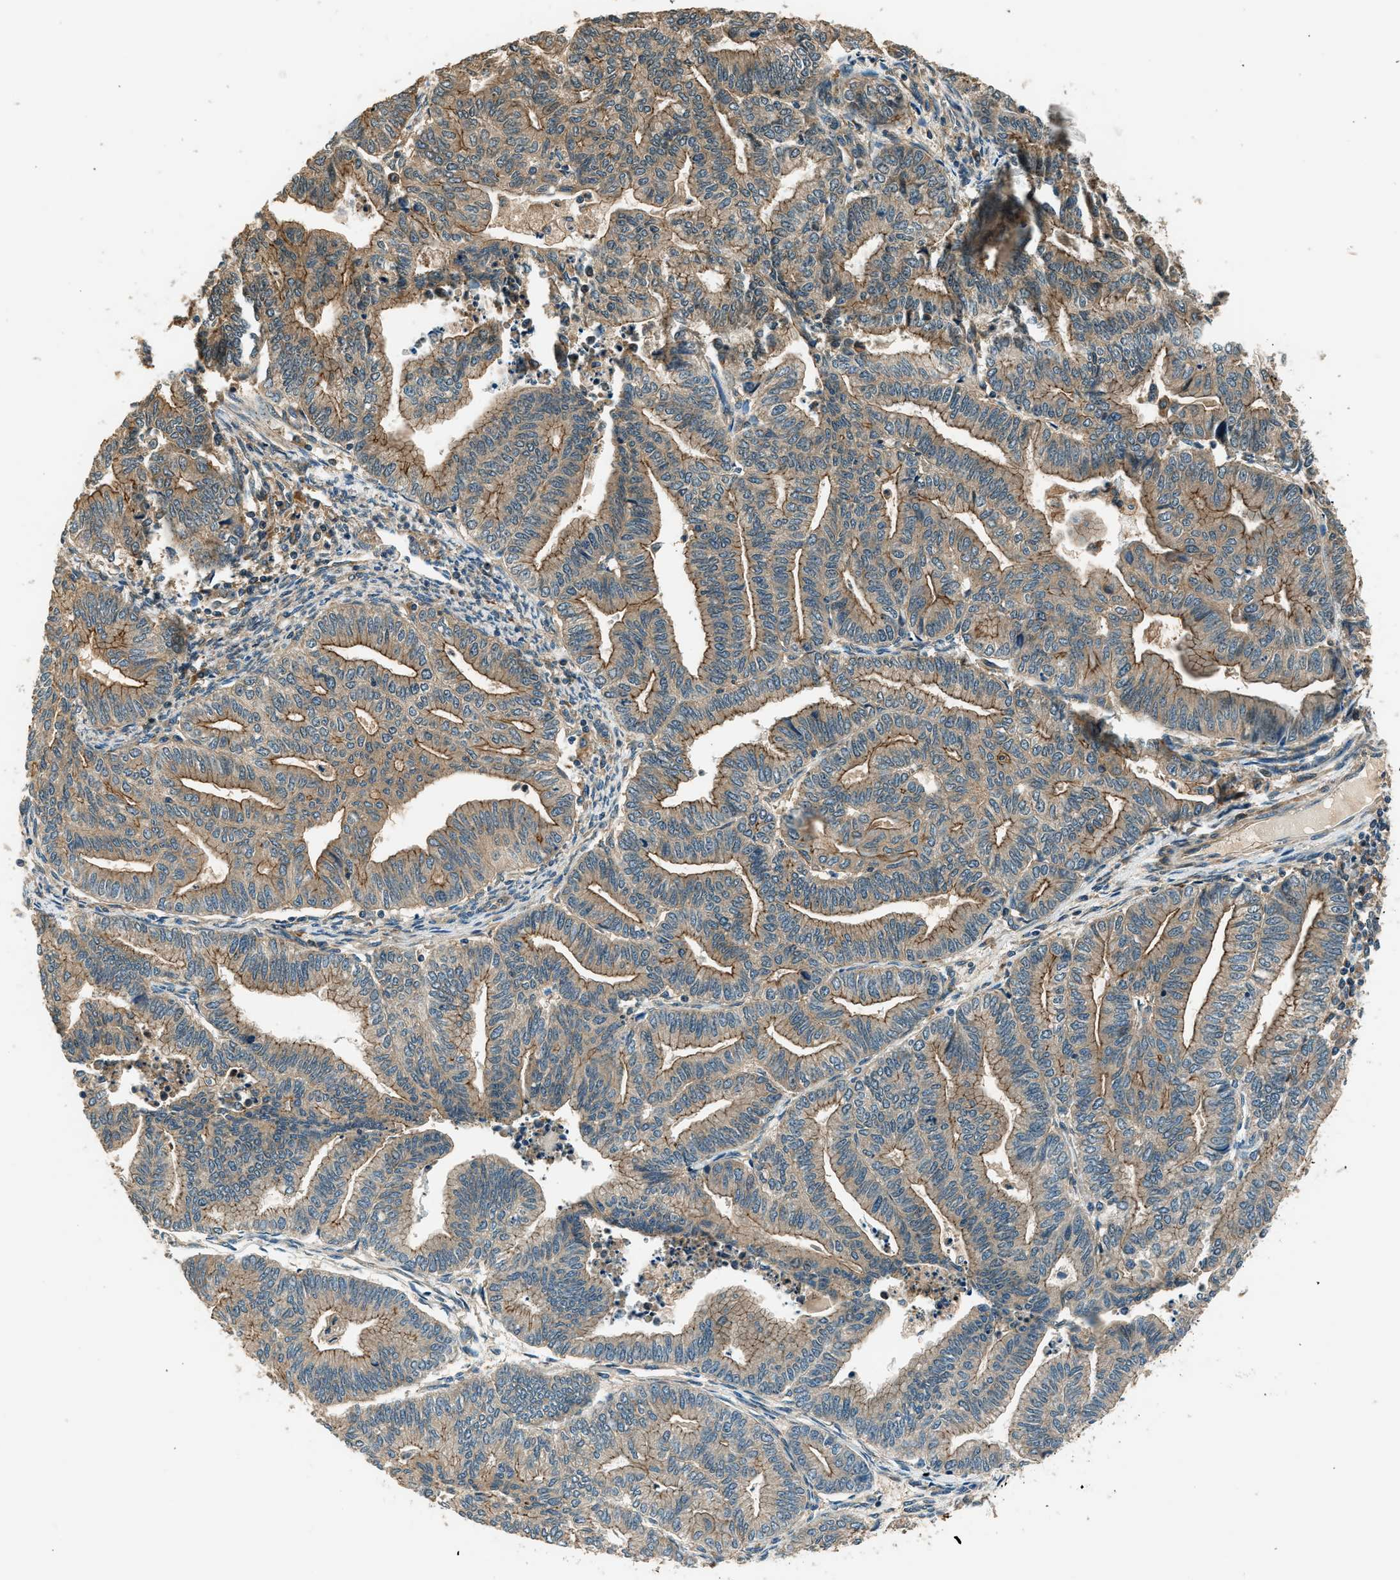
{"staining": {"intensity": "strong", "quantity": "25%-75%", "location": "cytoplasmic/membranous"}, "tissue": "endometrial cancer", "cell_type": "Tumor cells", "image_type": "cancer", "snomed": [{"axis": "morphology", "description": "Adenocarcinoma, NOS"}, {"axis": "topography", "description": "Endometrium"}], "caption": "Endometrial adenocarcinoma tissue shows strong cytoplasmic/membranous positivity in about 25%-75% of tumor cells", "gene": "ARHGEF11", "patient": {"sex": "female", "age": 79}}